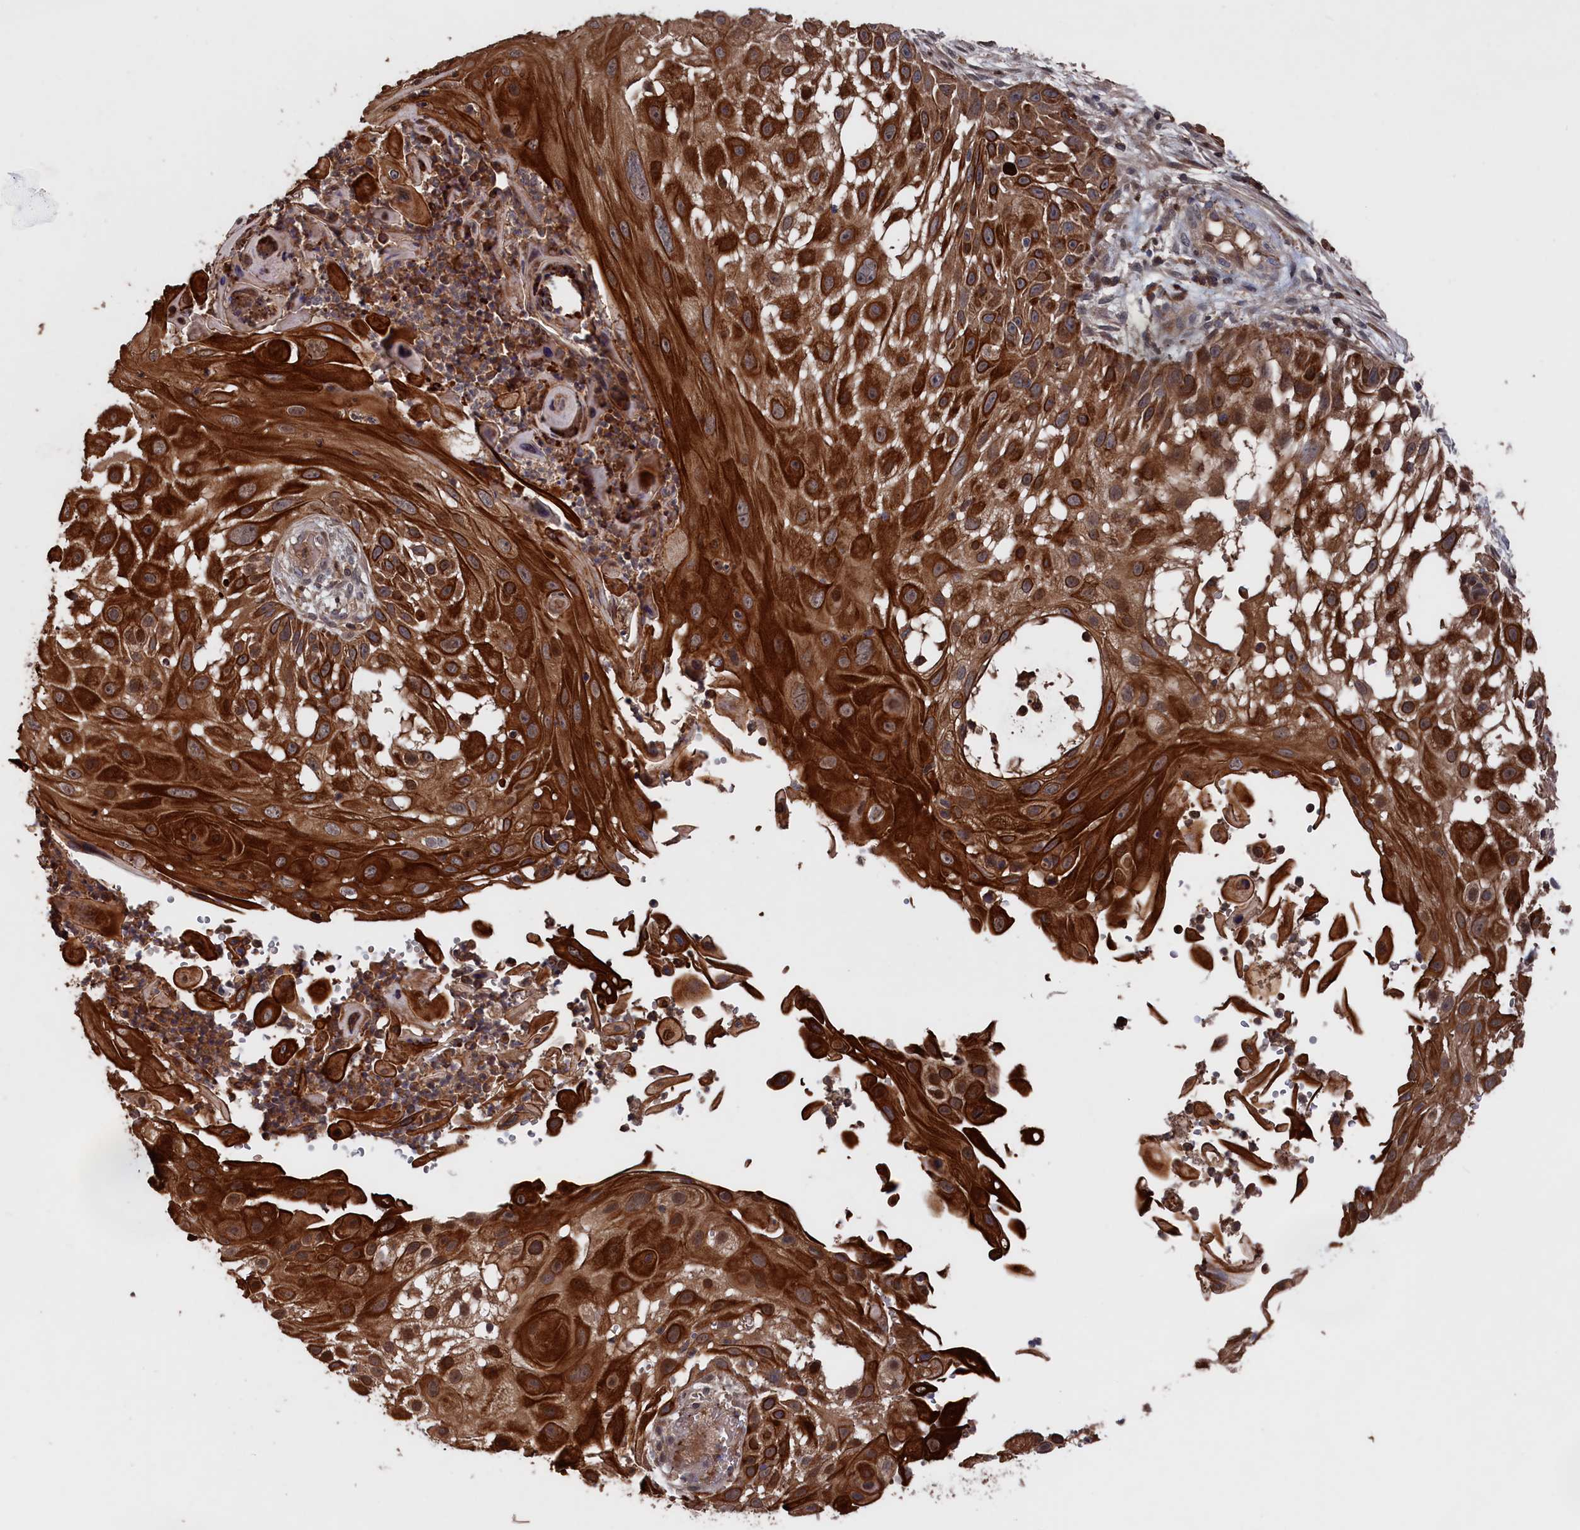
{"staining": {"intensity": "strong", "quantity": ">75%", "location": "cytoplasmic/membranous"}, "tissue": "skin cancer", "cell_type": "Tumor cells", "image_type": "cancer", "snomed": [{"axis": "morphology", "description": "Squamous cell carcinoma, NOS"}, {"axis": "topography", "description": "Skin"}], "caption": "IHC (DAB) staining of human skin cancer (squamous cell carcinoma) demonstrates strong cytoplasmic/membranous protein expression in about >75% of tumor cells. Nuclei are stained in blue.", "gene": "PLA2G15", "patient": {"sex": "female", "age": 44}}